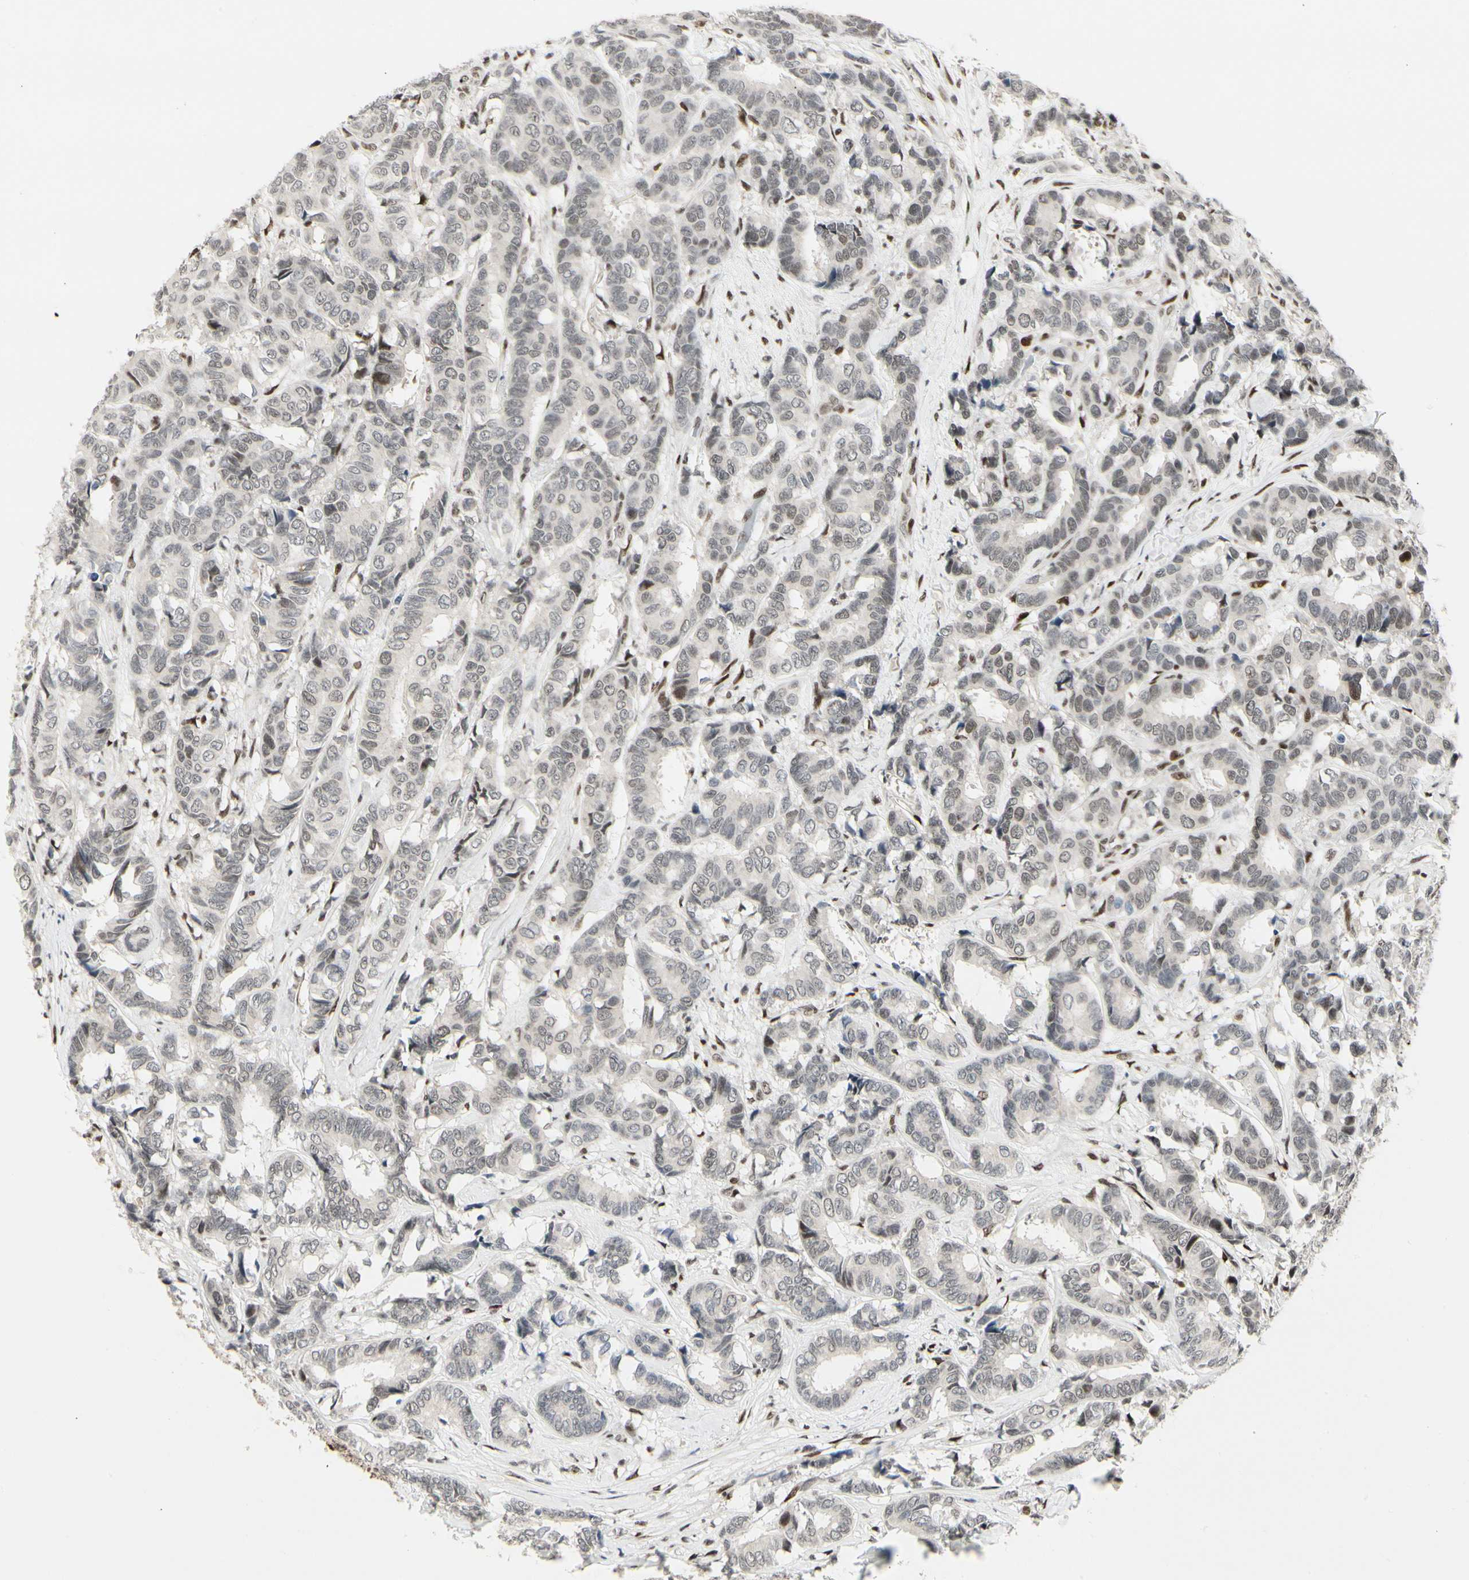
{"staining": {"intensity": "weak", "quantity": "<25%", "location": "nuclear"}, "tissue": "breast cancer", "cell_type": "Tumor cells", "image_type": "cancer", "snomed": [{"axis": "morphology", "description": "Duct carcinoma"}, {"axis": "topography", "description": "Breast"}], "caption": "This is a histopathology image of immunohistochemistry staining of intraductal carcinoma (breast), which shows no staining in tumor cells. (DAB immunohistochemistry, high magnification).", "gene": "FOXJ2", "patient": {"sex": "female", "age": 87}}